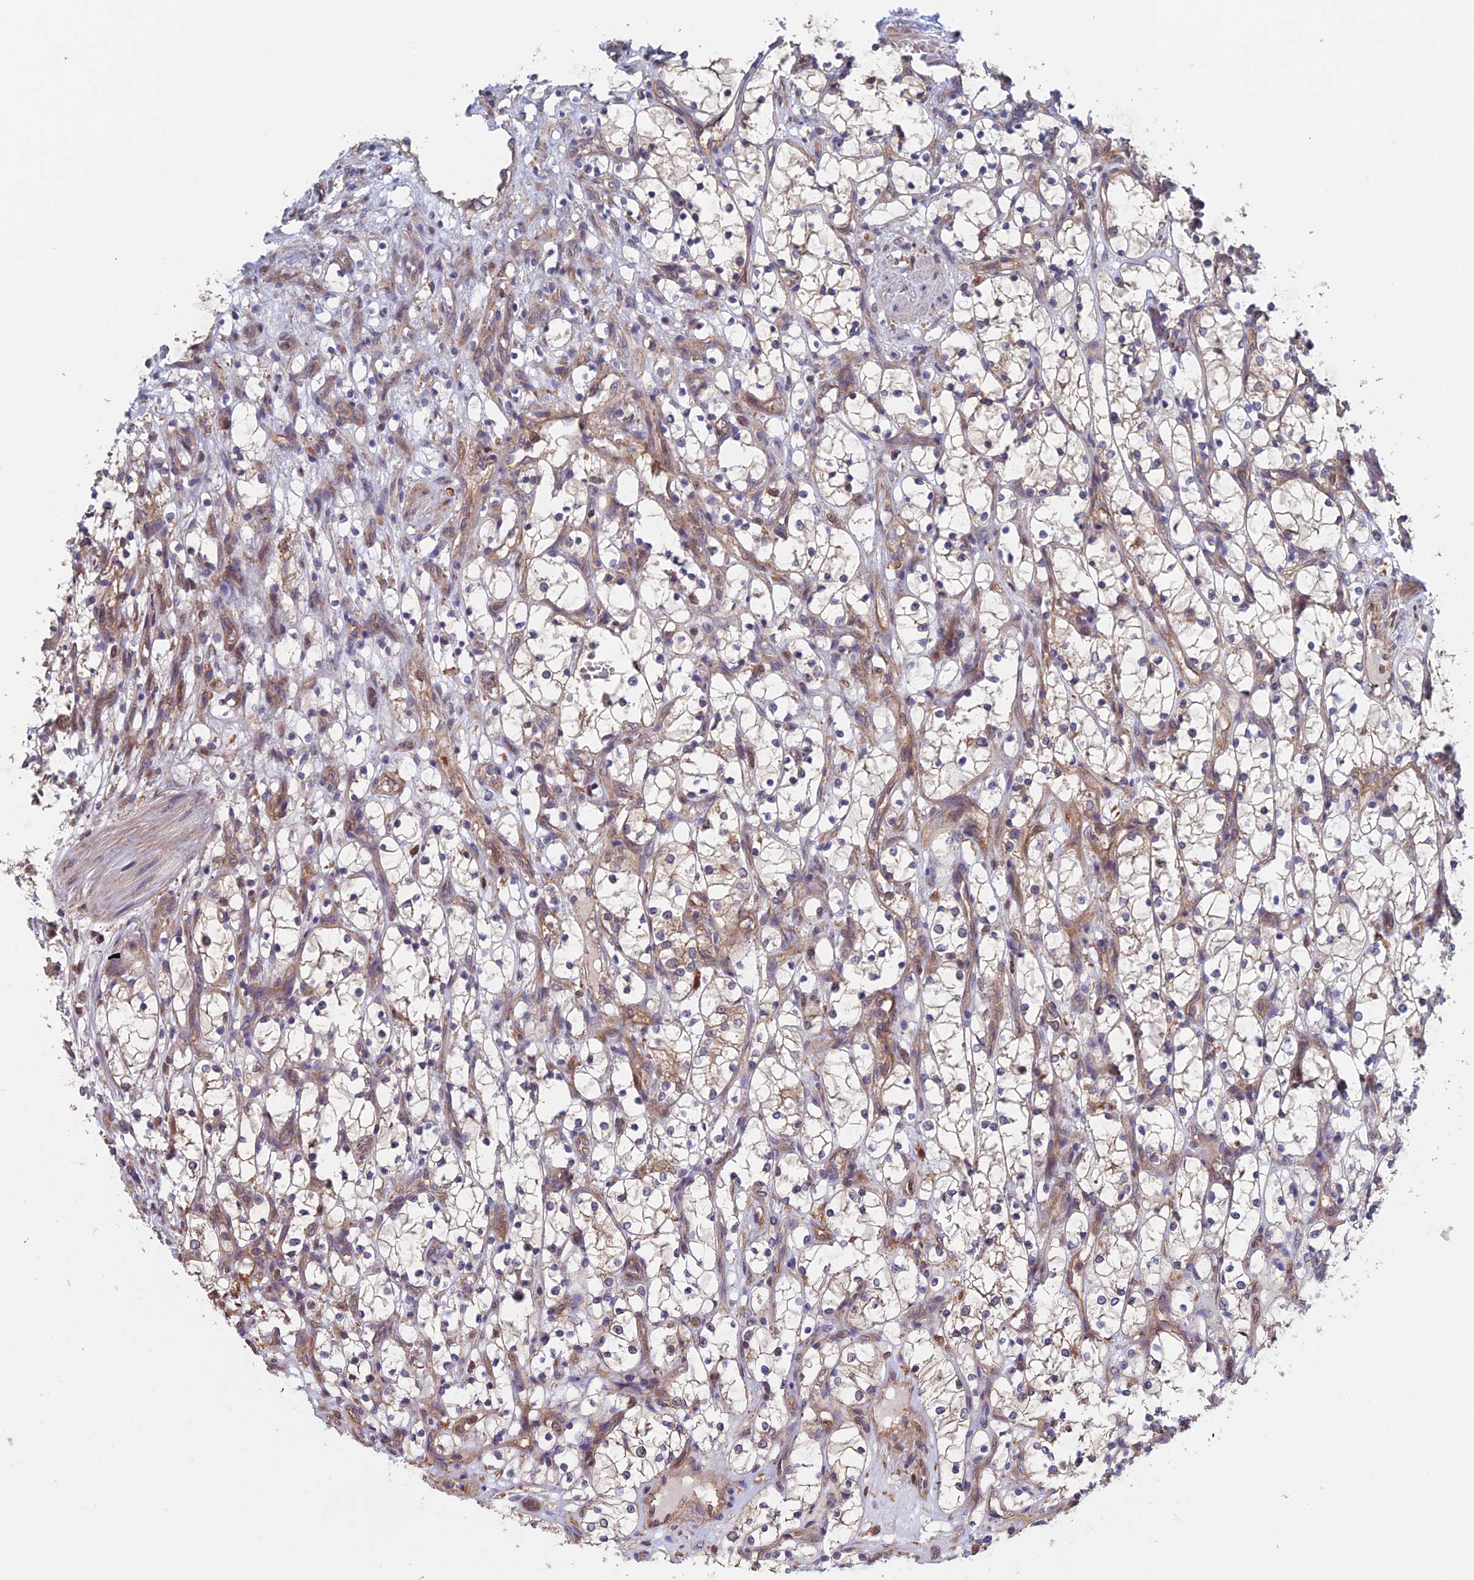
{"staining": {"intensity": "negative", "quantity": "none", "location": "none"}, "tissue": "renal cancer", "cell_type": "Tumor cells", "image_type": "cancer", "snomed": [{"axis": "morphology", "description": "Adenocarcinoma, NOS"}, {"axis": "topography", "description": "Kidney"}], "caption": "Protein analysis of renal cancer demonstrates no significant staining in tumor cells.", "gene": "NUDT16L1", "patient": {"sex": "female", "age": 69}}